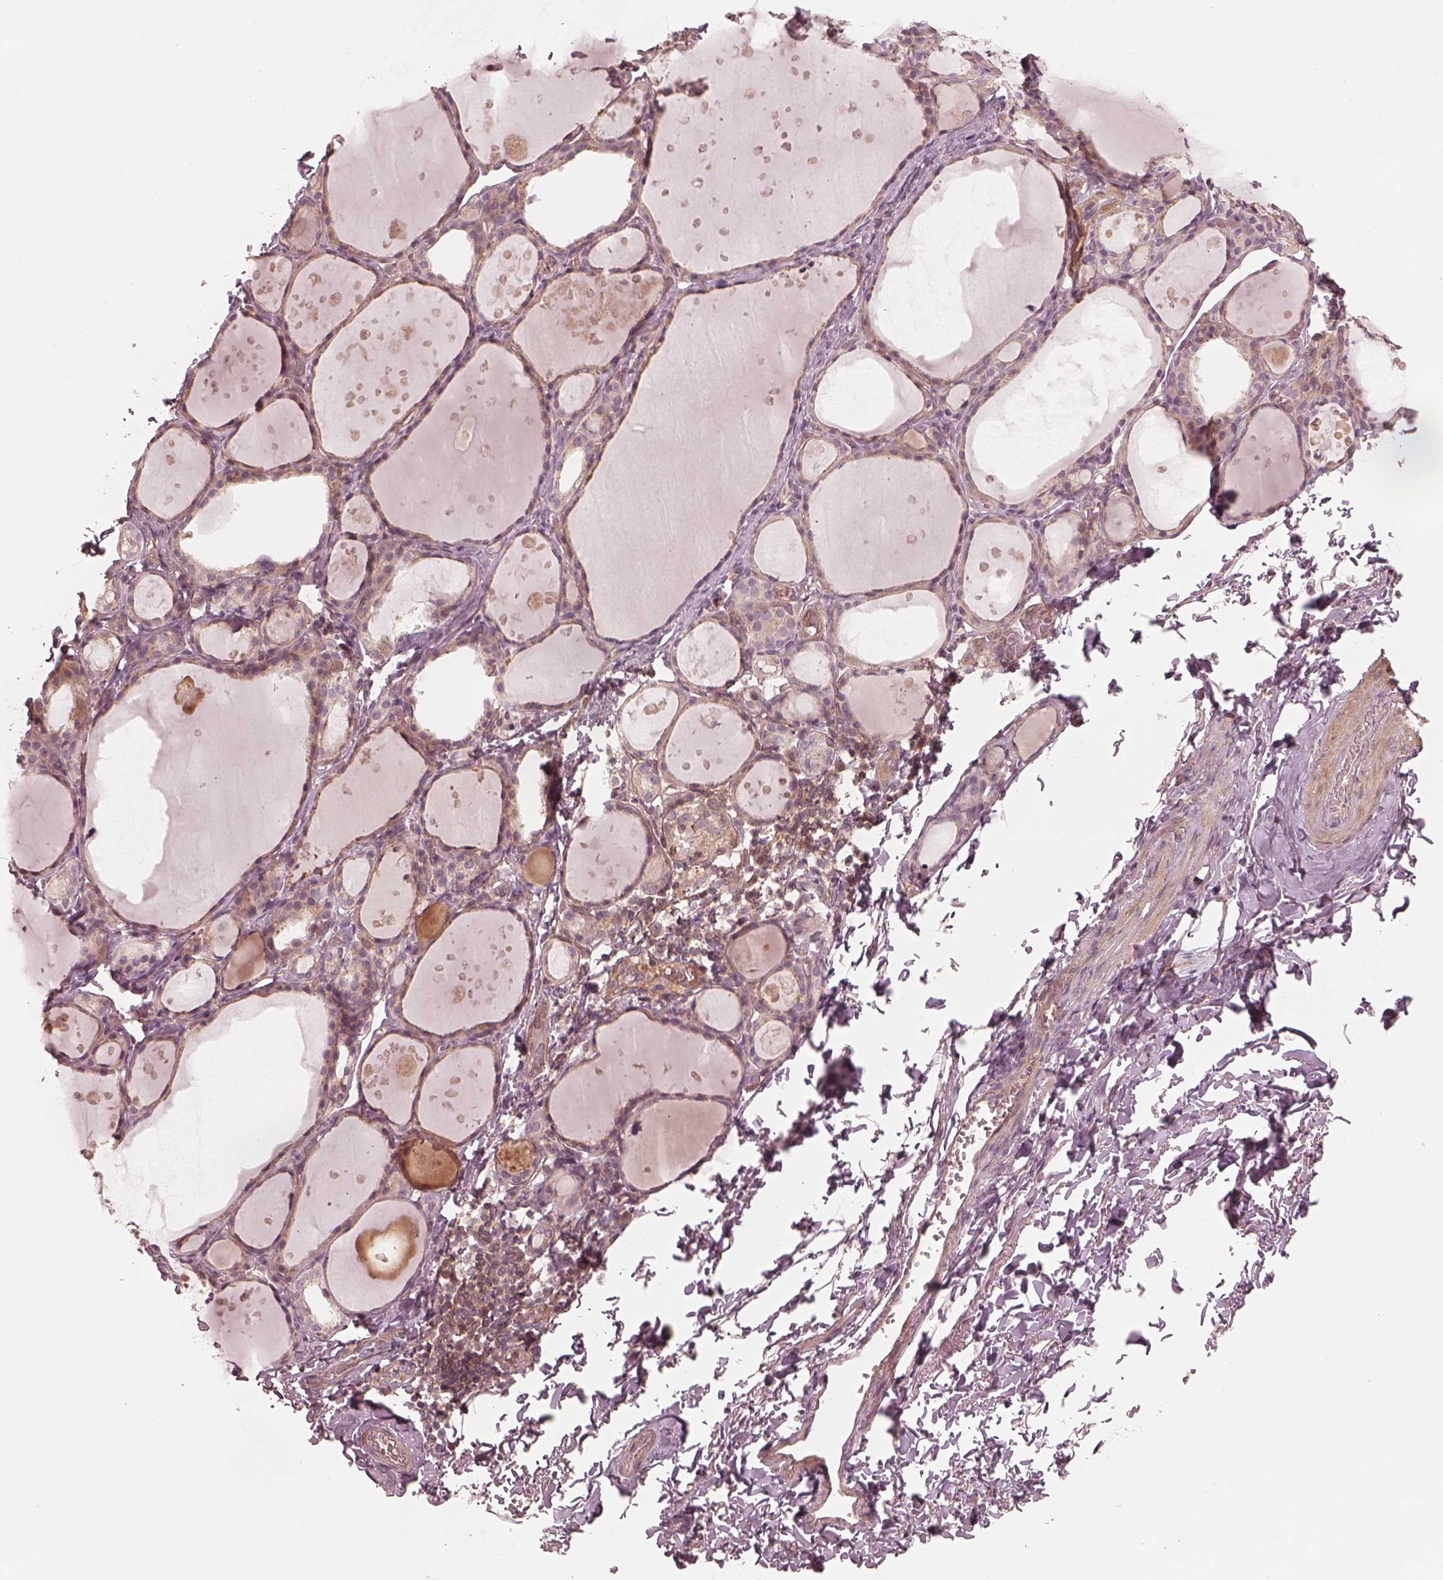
{"staining": {"intensity": "weak", "quantity": "25%-75%", "location": "cytoplasmic/membranous"}, "tissue": "thyroid gland", "cell_type": "Glandular cells", "image_type": "normal", "snomed": [{"axis": "morphology", "description": "Normal tissue, NOS"}, {"axis": "topography", "description": "Thyroid gland"}], "caption": "Protein staining by immunohistochemistry demonstrates weak cytoplasmic/membranous staining in about 25%-75% of glandular cells in benign thyroid gland. (DAB IHC, brown staining for protein, blue staining for nuclei).", "gene": "FAM107B", "patient": {"sex": "male", "age": 68}}